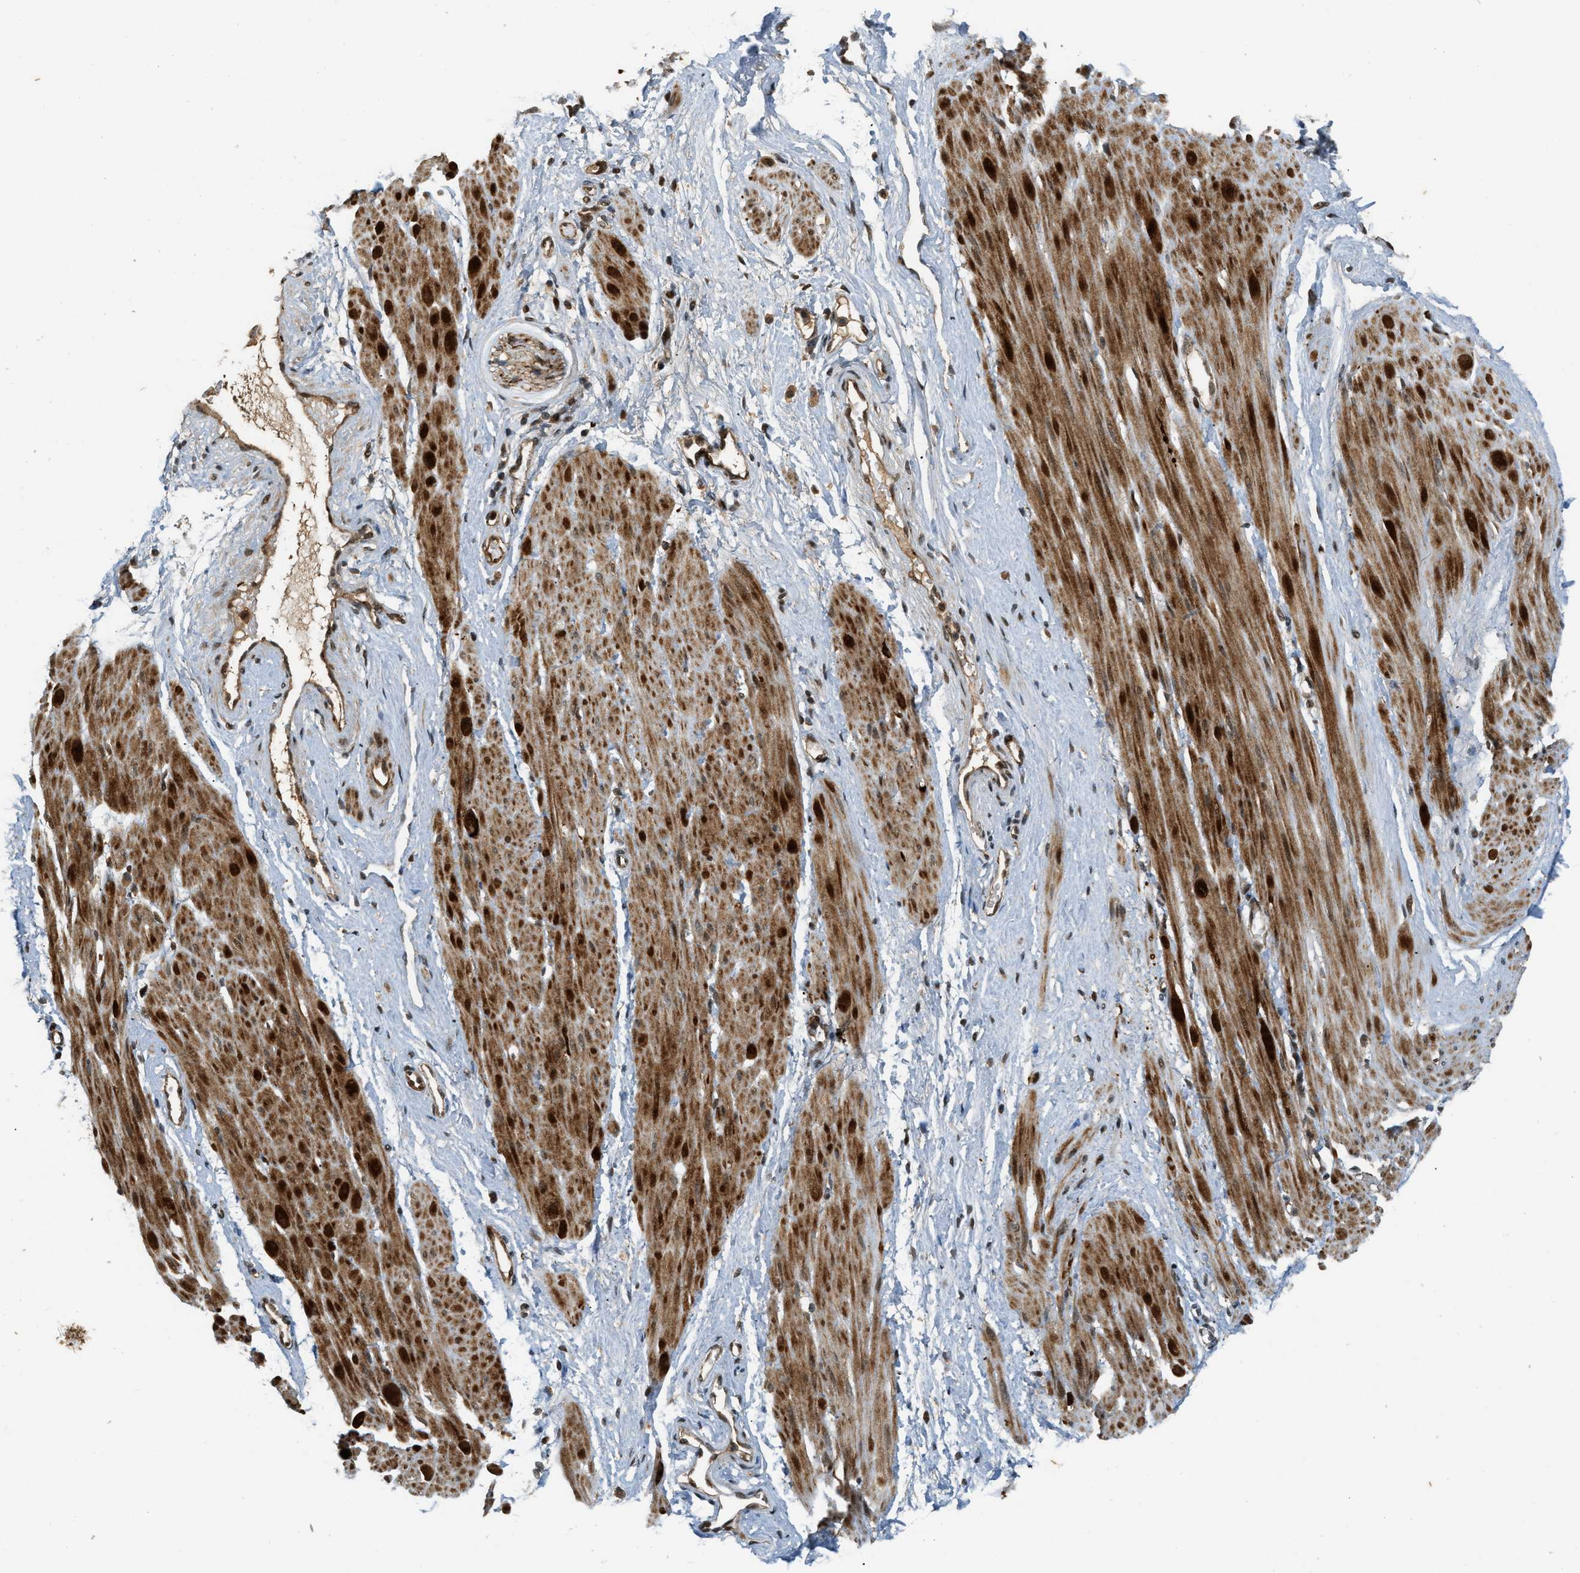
{"staining": {"intensity": "weak", "quantity": ">75%", "location": "cytoplasmic/membranous"}, "tissue": "adipose tissue", "cell_type": "Adipocytes", "image_type": "normal", "snomed": [{"axis": "morphology", "description": "Normal tissue, NOS"}, {"axis": "topography", "description": "Soft tissue"}, {"axis": "topography", "description": "Vascular tissue"}], "caption": "Immunohistochemistry staining of normal adipose tissue, which displays low levels of weak cytoplasmic/membranous expression in about >75% of adipocytes indicating weak cytoplasmic/membranous protein positivity. The staining was performed using DAB (3,3'-diaminobenzidine) (brown) for protein detection and nuclei were counterstained in hematoxylin (blue).", "gene": "TRAPPC14", "patient": {"sex": "female", "age": 35}}